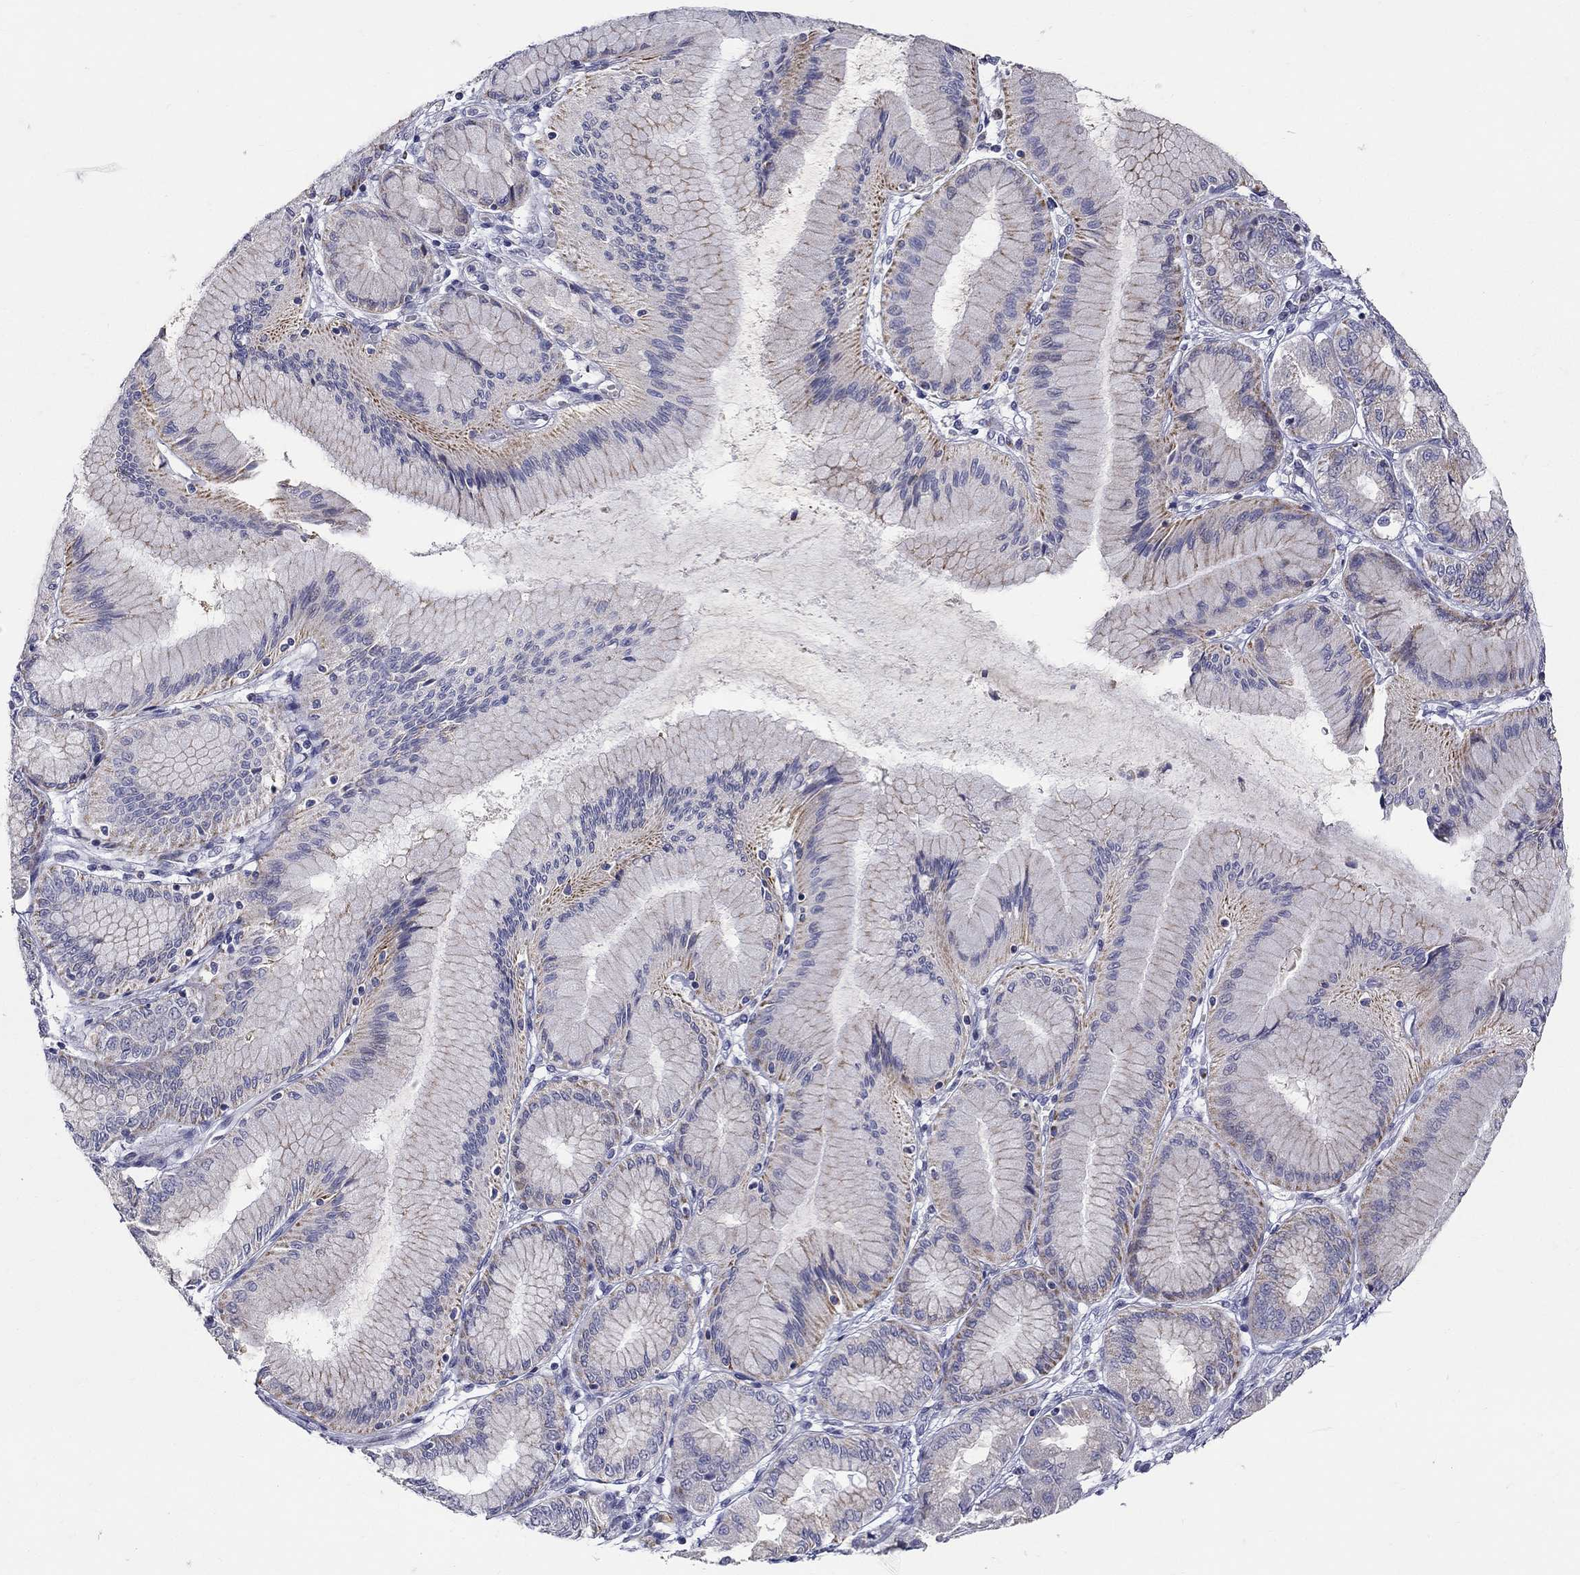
{"staining": {"intensity": "moderate", "quantity": "<25%", "location": "cytoplasmic/membranous"}, "tissue": "stomach cancer", "cell_type": "Tumor cells", "image_type": "cancer", "snomed": [{"axis": "morphology", "description": "Normal tissue, NOS"}, {"axis": "morphology", "description": "Adenocarcinoma, NOS"}, {"axis": "morphology", "description": "Adenocarcinoma, High grade"}, {"axis": "topography", "description": "Stomach, upper"}, {"axis": "topography", "description": "Stomach"}], "caption": "Stomach cancer (high-grade adenocarcinoma) was stained to show a protein in brown. There is low levels of moderate cytoplasmic/membranous positivity in approximately <25% of tumor cells.", "gene": "HMX2", "patient": {"sex": "female", "age": 65}}